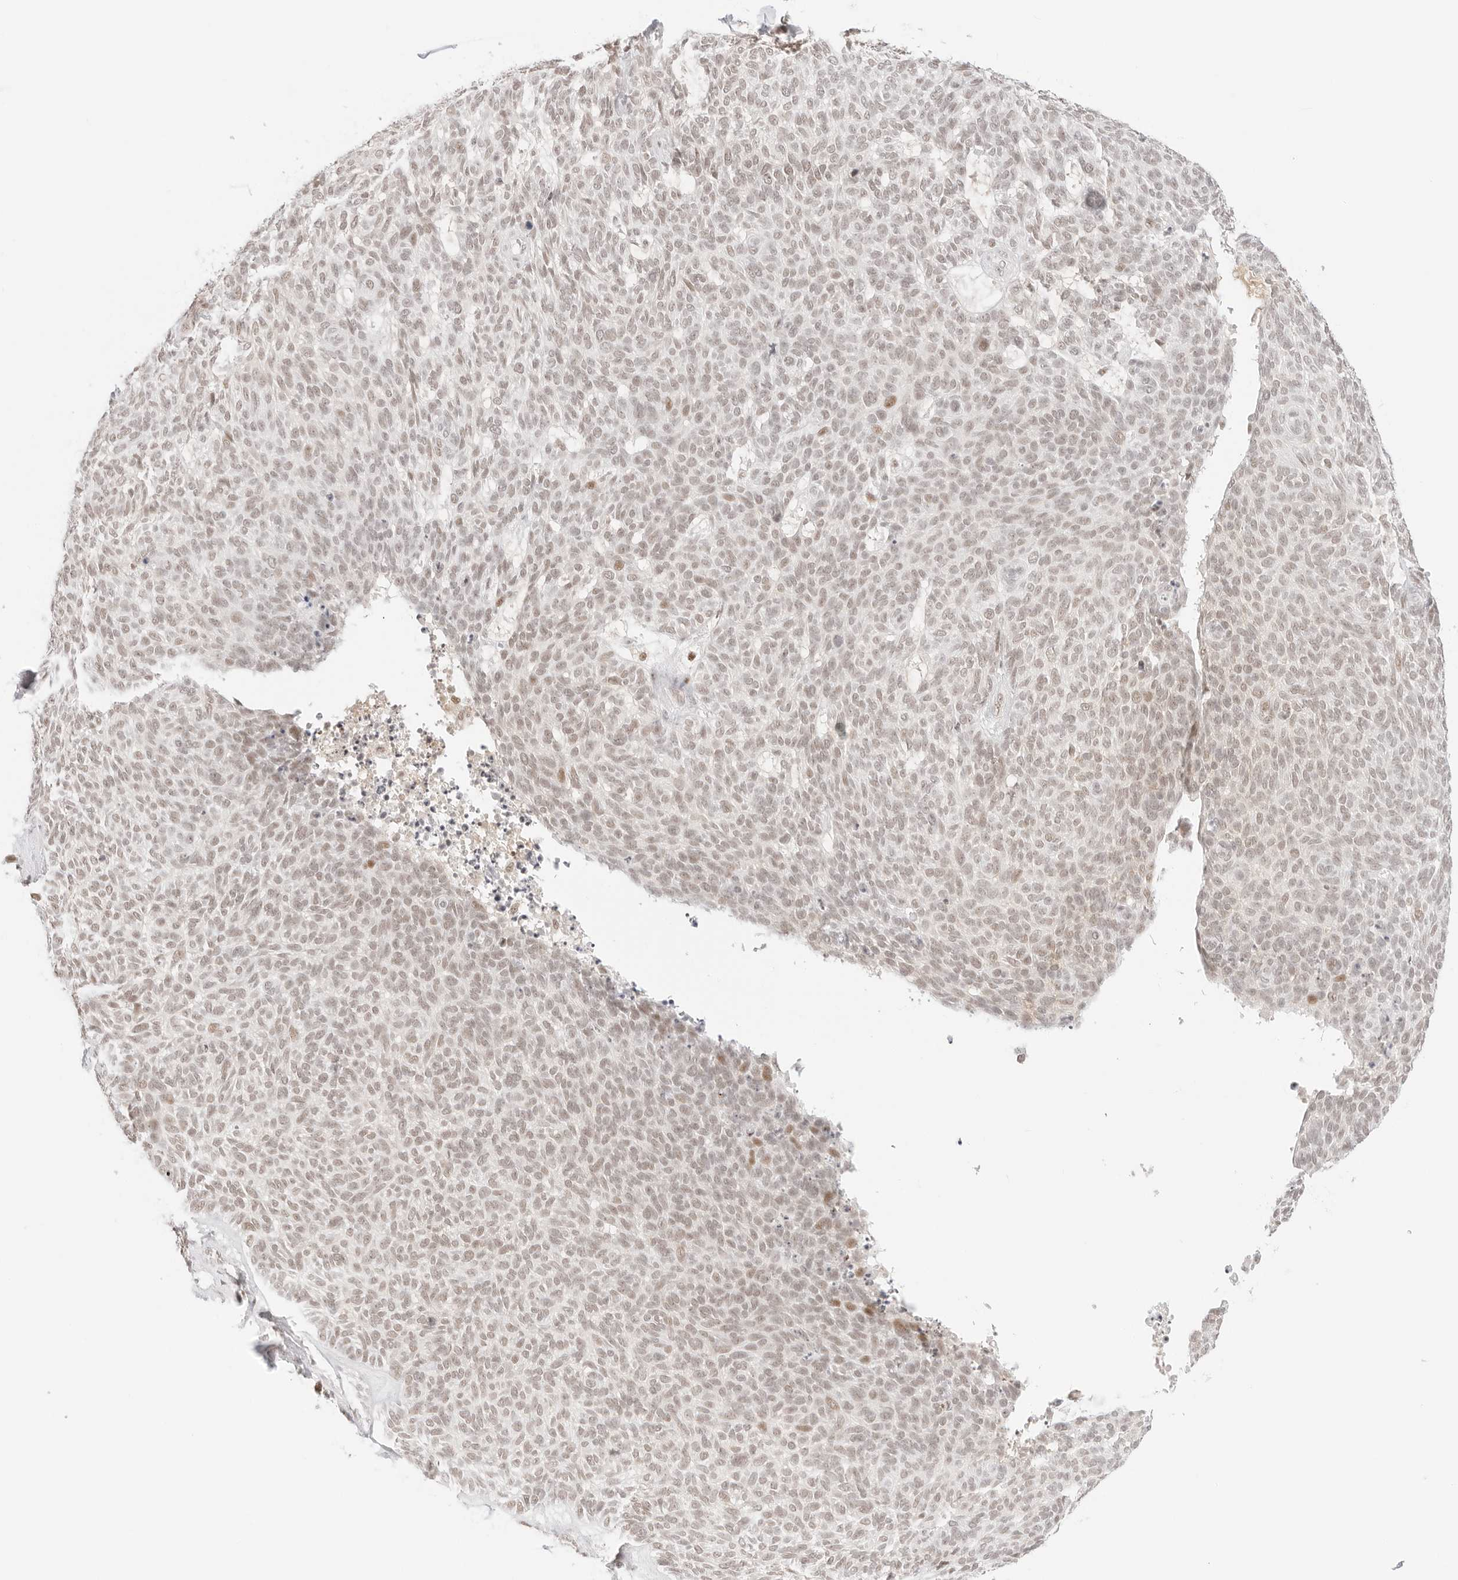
{"staining": {"intensity": "weak", "quantity": "25%-75%", "location": "nuclear"}, "tissue": "skin cancer", "cell_type": "Tumor cells", "image_type": "cancer", "snomed": [{"axis": "morphology", "description": "Squamous cell carcinoma, NOS"}, {"axis": "topography", "description": "Skin"}], "caption": "High-magnification brightfield microscopy of skin cancer stained with DAB (brown) and counterstained with hematoxylin (blue). tumor cells exhibit weak nuclear staining is seen in about25%-75% of cells.", "gene": "ITGA6", "patient": {"sex": "female", "age": 90}}